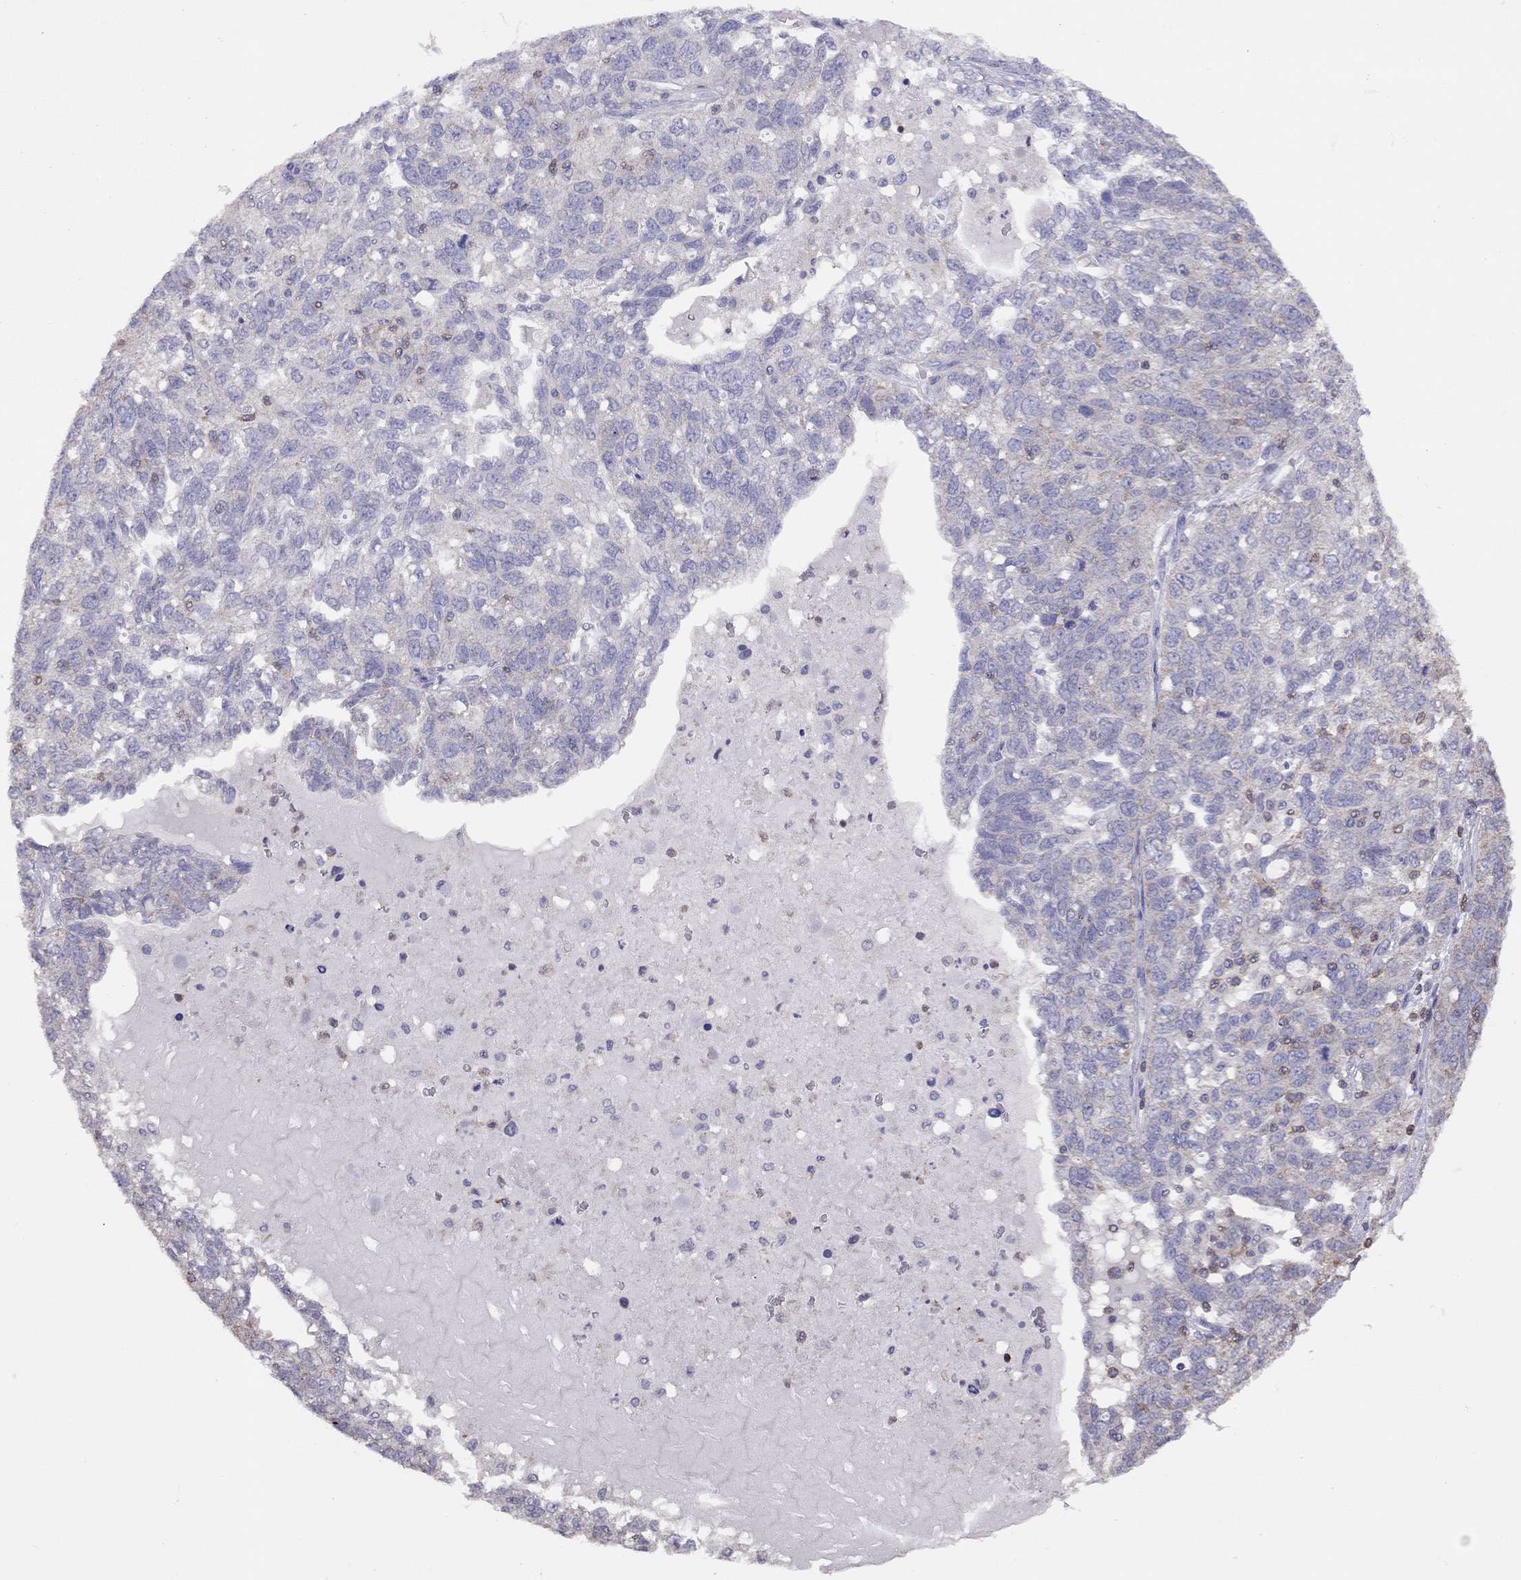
{"staining": {"intensity": "negative", "quantity": "none", "location": "none"}, "tissue": "ovarian cancer", "cell_type": "Tumor cells", "image_type": "cancer", "snomed": [{"axis": "morphology", "description": "Cystadenocarcinoma, serous, NOS"}, {"axis": "topography", "description": "Ovary"}], "caption": "There is no significant staining in tumor cells of ovarian serous cystadenocarcinoma.", "gene": "CITED1", "patient": {"sex": "female", "age": 71}}